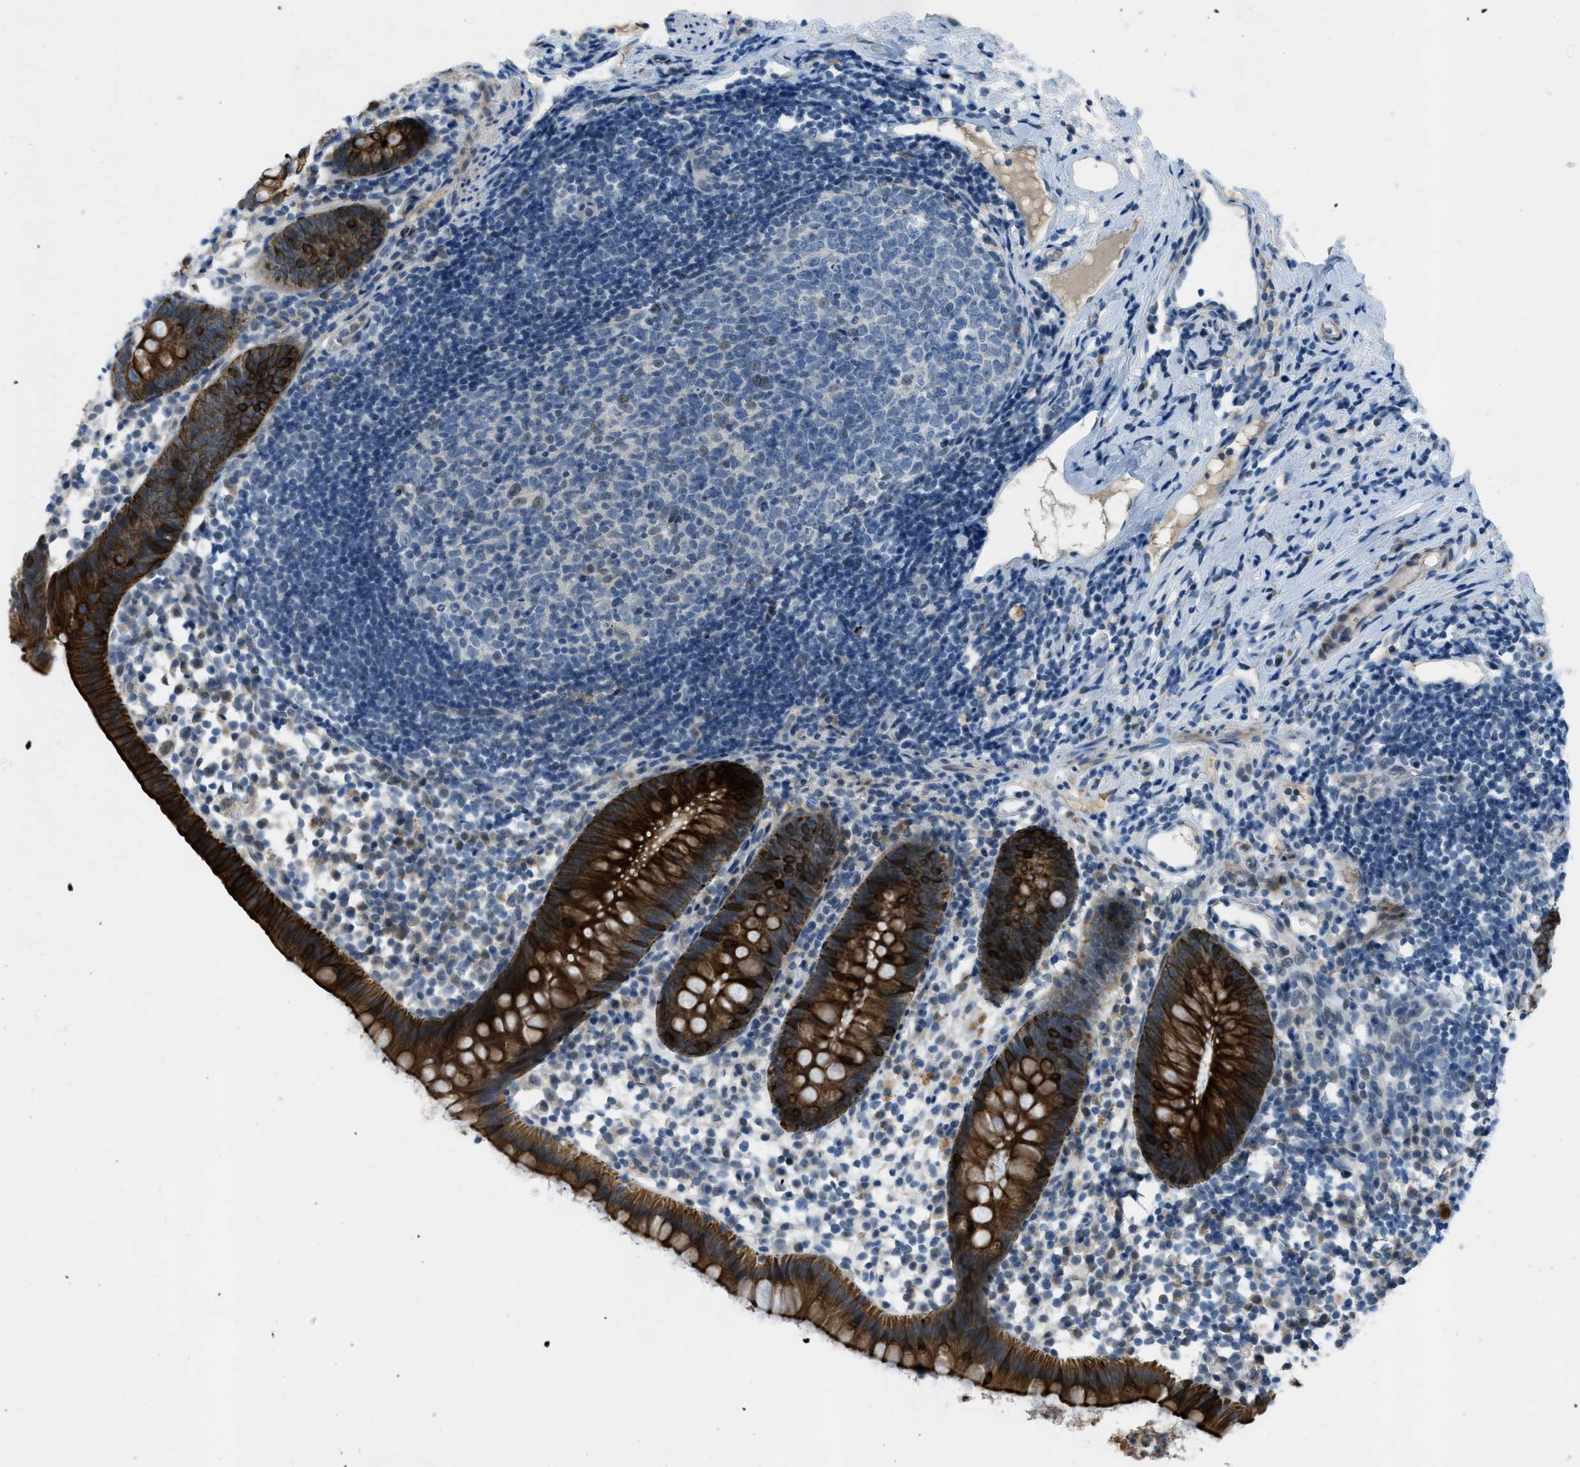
{"staining": {"intensity": "strong", "quantity": ">75%", "location": "cytoplasmic/membranous"}, "tissue": "appendix", "cell_type": "Glandular cells", "image_type": "normal", "snomed": [{"axis": "morphology", "description": "Normal tissue, NOS"}, {"axis": "topography", "description": "Appendix"}], "caption": "Immunohistochemical staining of benign appendix shows high levels of strong cytoplasmic/membranous positivity in about >75% of glandular cells.", "gene": "KLHL8", "patient": {"sex": "female", "age": 20}}